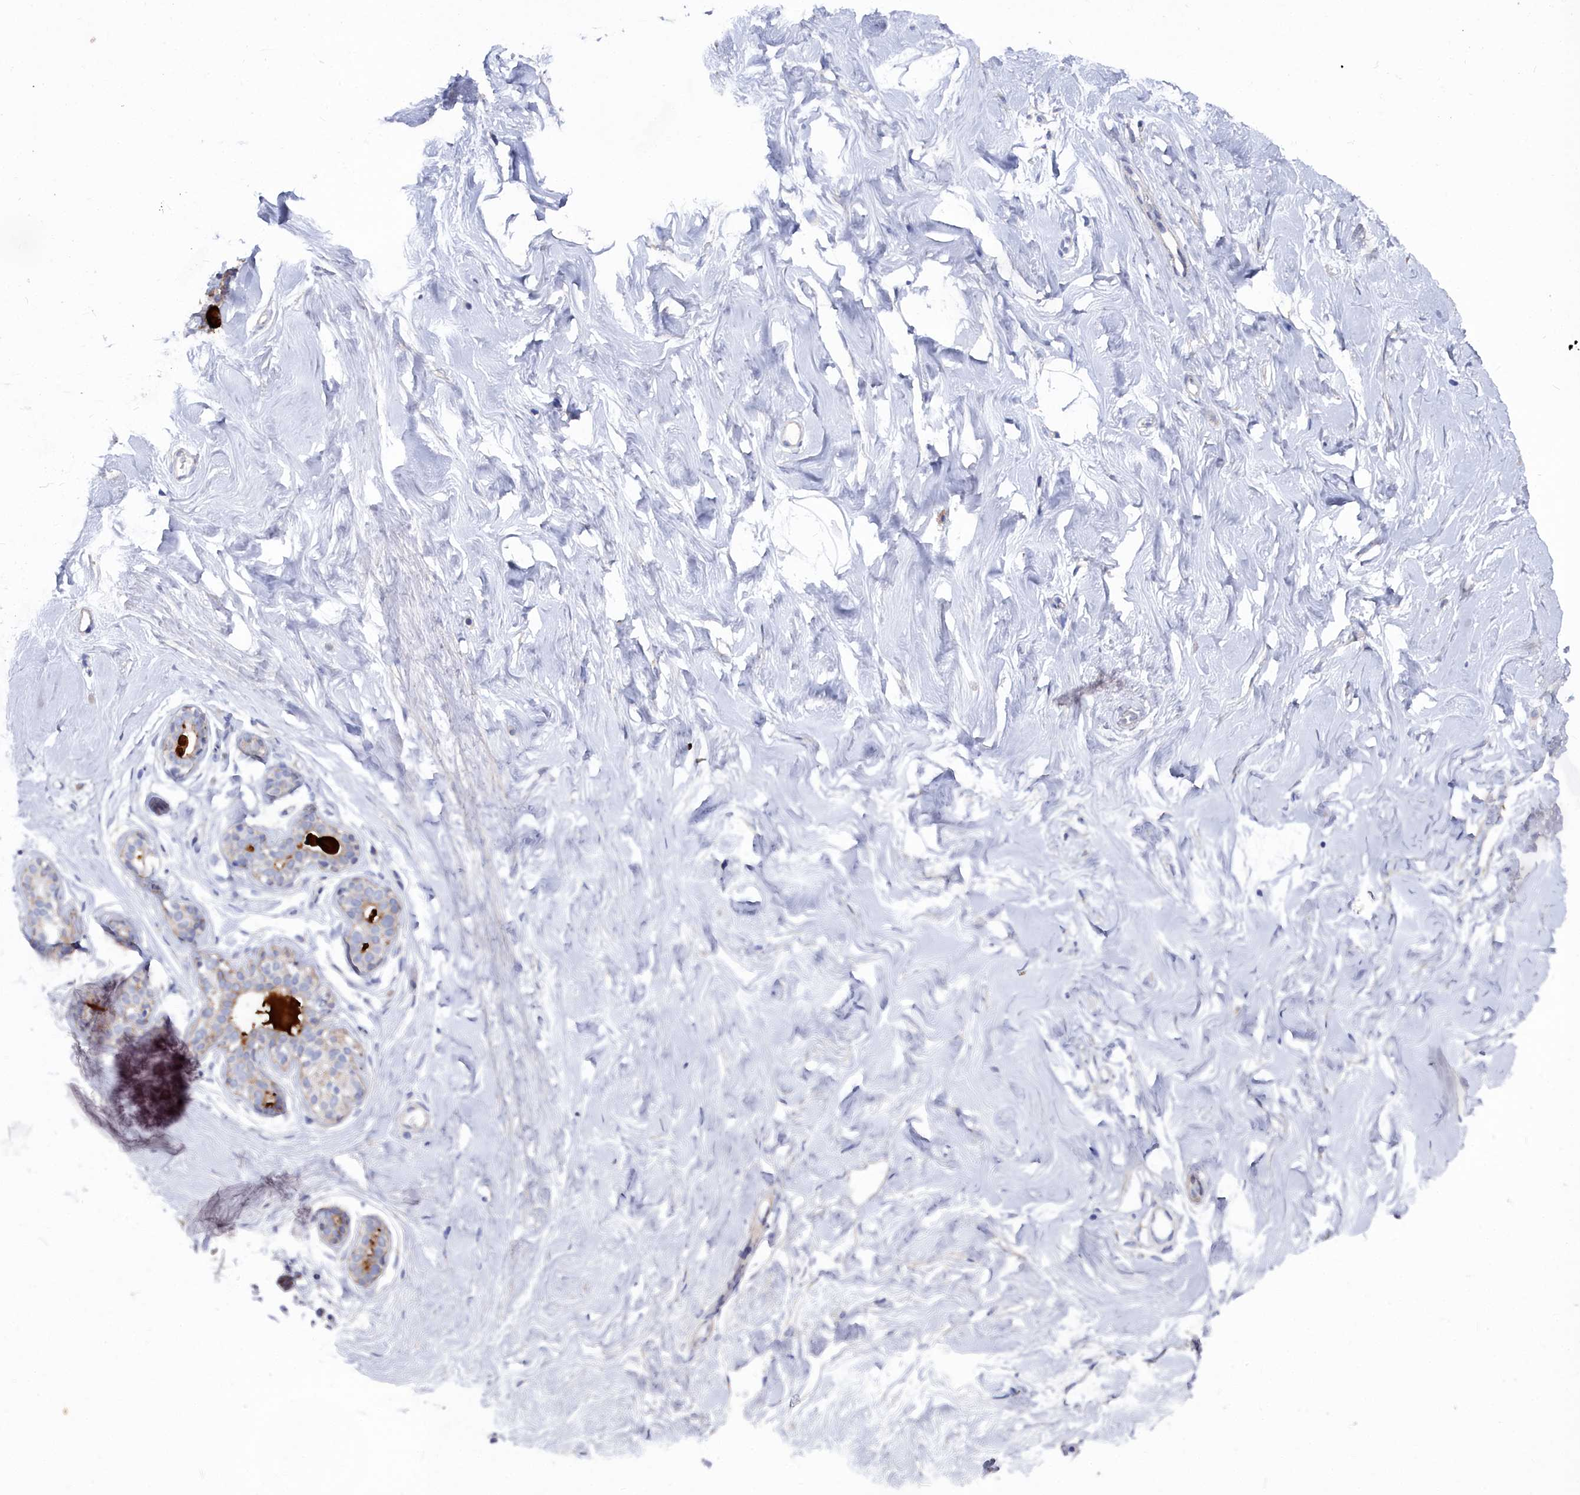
{"staining": {"intensity": "negative", "quantity": "none", "location": "none"}, "tissue": "breast", "cell_type": "Adipocytes", "image_type": "normal", "snomed": [{"axis": "morphology", "description": "Normal tissue, NOS"}, {"axis": "morphology", "description": "Adenoma, NOS"}, {"axis": "topography", "description": "Breast"}], "caption": "IHC of normal human breast shows no staining in adipocytes.", "gene": "SHISAL2A", "patient": {"sex": "female", "age": 23}}